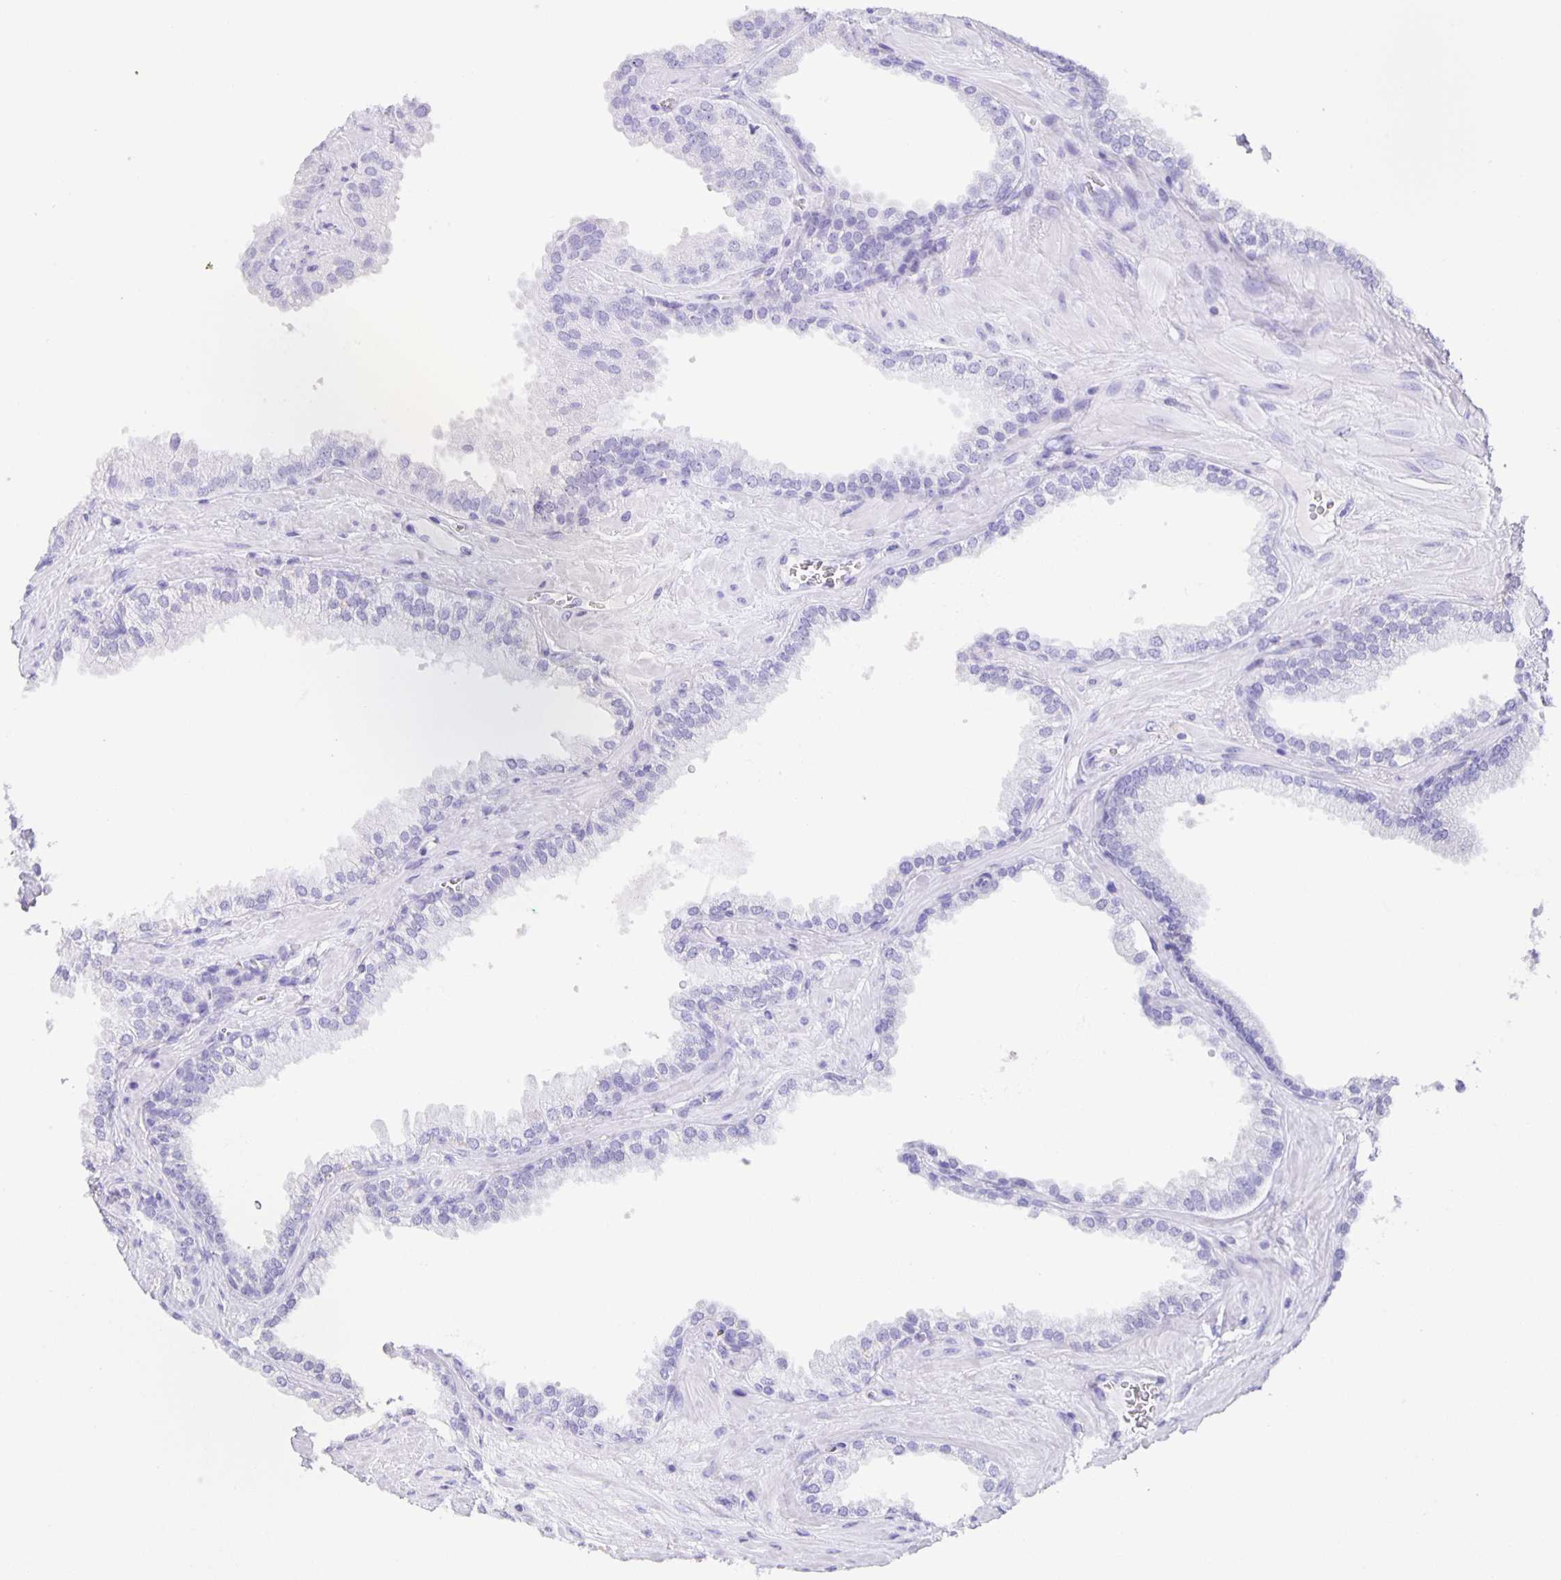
{"staining": {"intensity": "negative", "quantity": "none", "location": "none"}, "tissue": "prostate cancer", "cell_type": "Tumor cells", "image_type": "cancer", "snomed": [{"axis": "morphology", "description": "Adenocarcinoma, High grade"}, {"axis": "topography", "description": "Prostate"}], "caption": "The immunohistochemistry (IHC) micrograph has no significant positivity in tumor cells of prostate high-grade adenocarcinoma tissue.", "gene": "GUCA2A", "patient": {"sex": "male", "age": 68}}